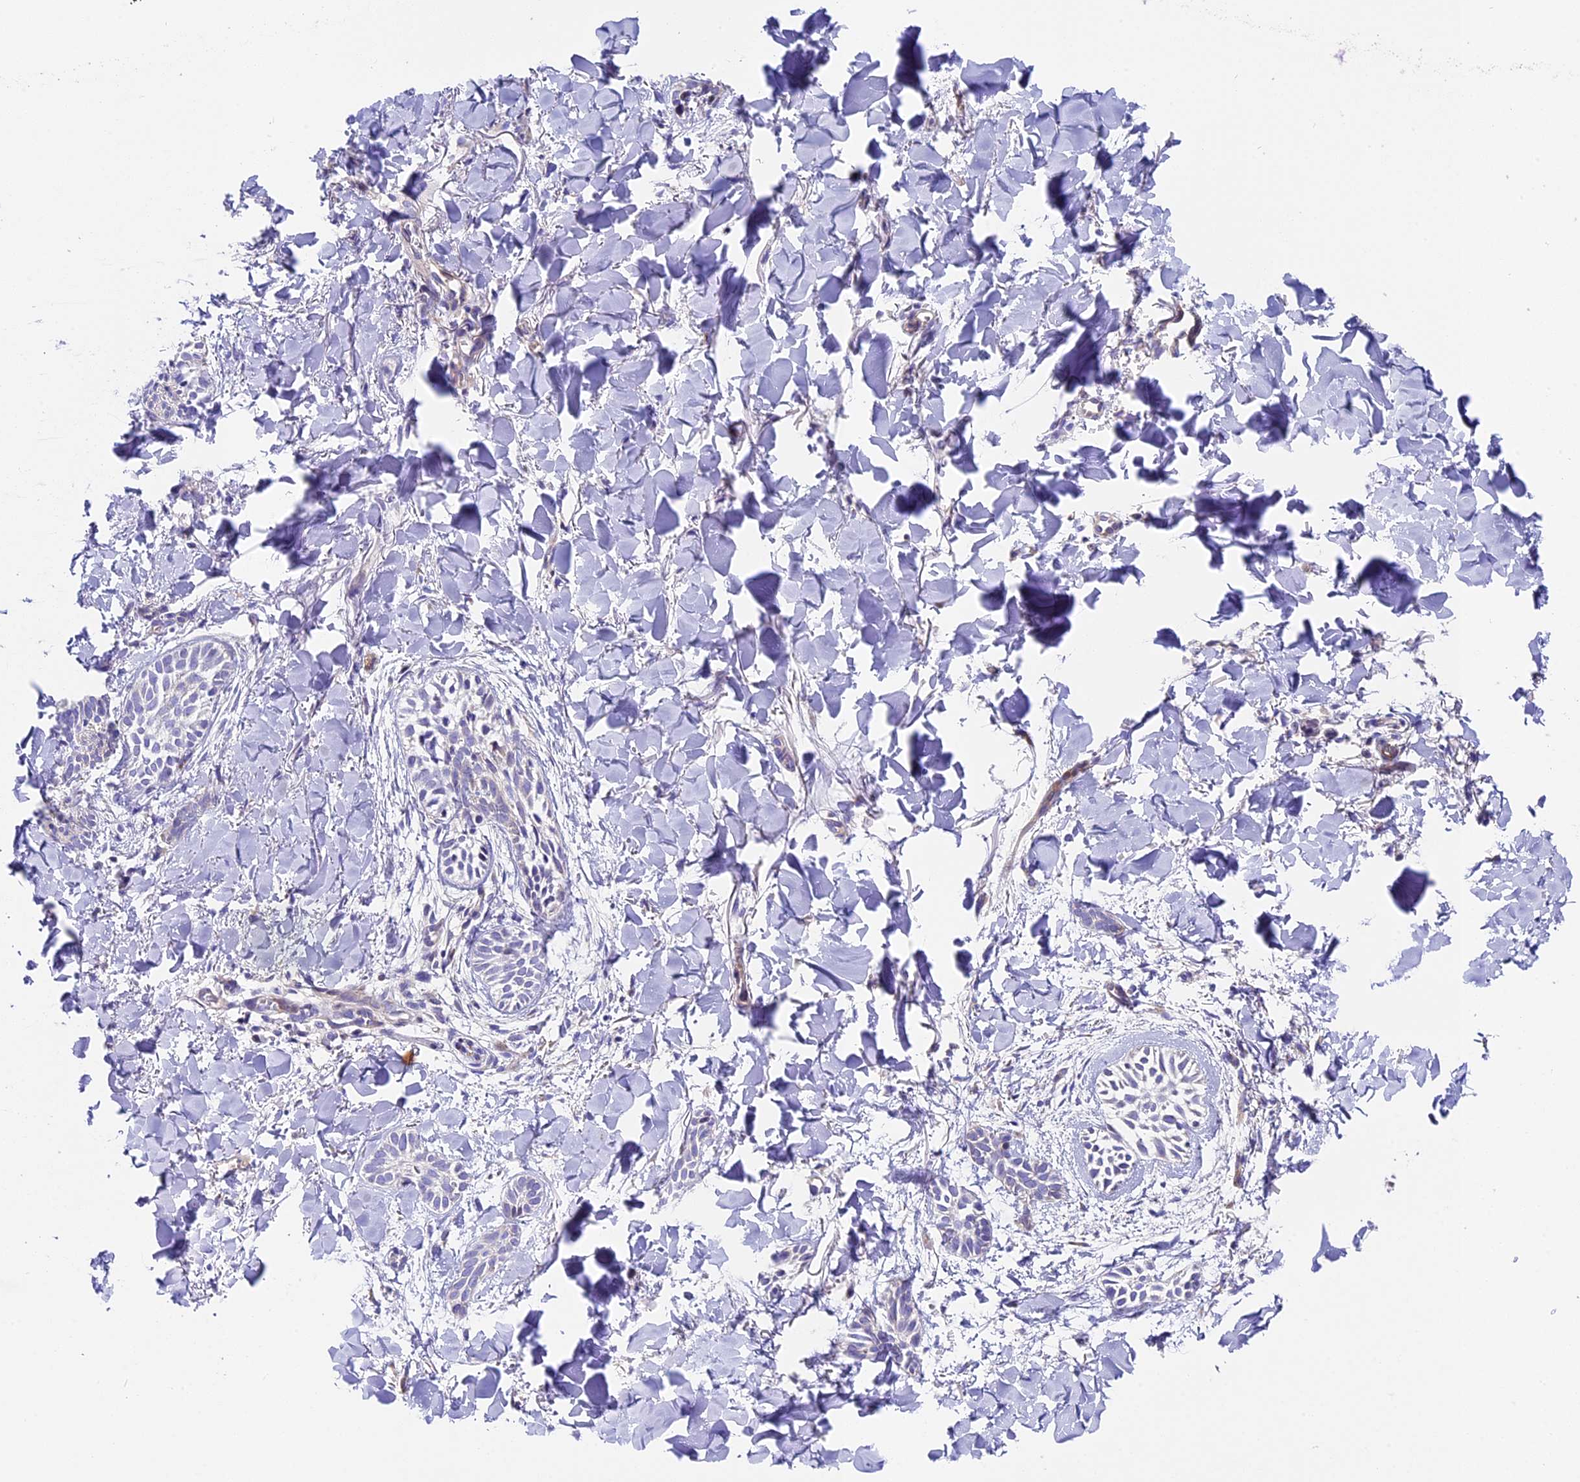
{"staining": {"intensity": "negative", "quantity": "none", "location": "none"}, "tissue": "skin cancer", "cell_type": "Tumor cells", "image_type": "cancer", "snomed": [{"axis": "morphology", "description": "Basal cell carcinoma"}, {"axis": "topography", "description": "Skin"}], "caption": "Immunohistochemical staining of human skin cancer displays no significant positivity in tumor cells.", "gene": "PIGU", "patient": {"sex": "female", "age": 59}}